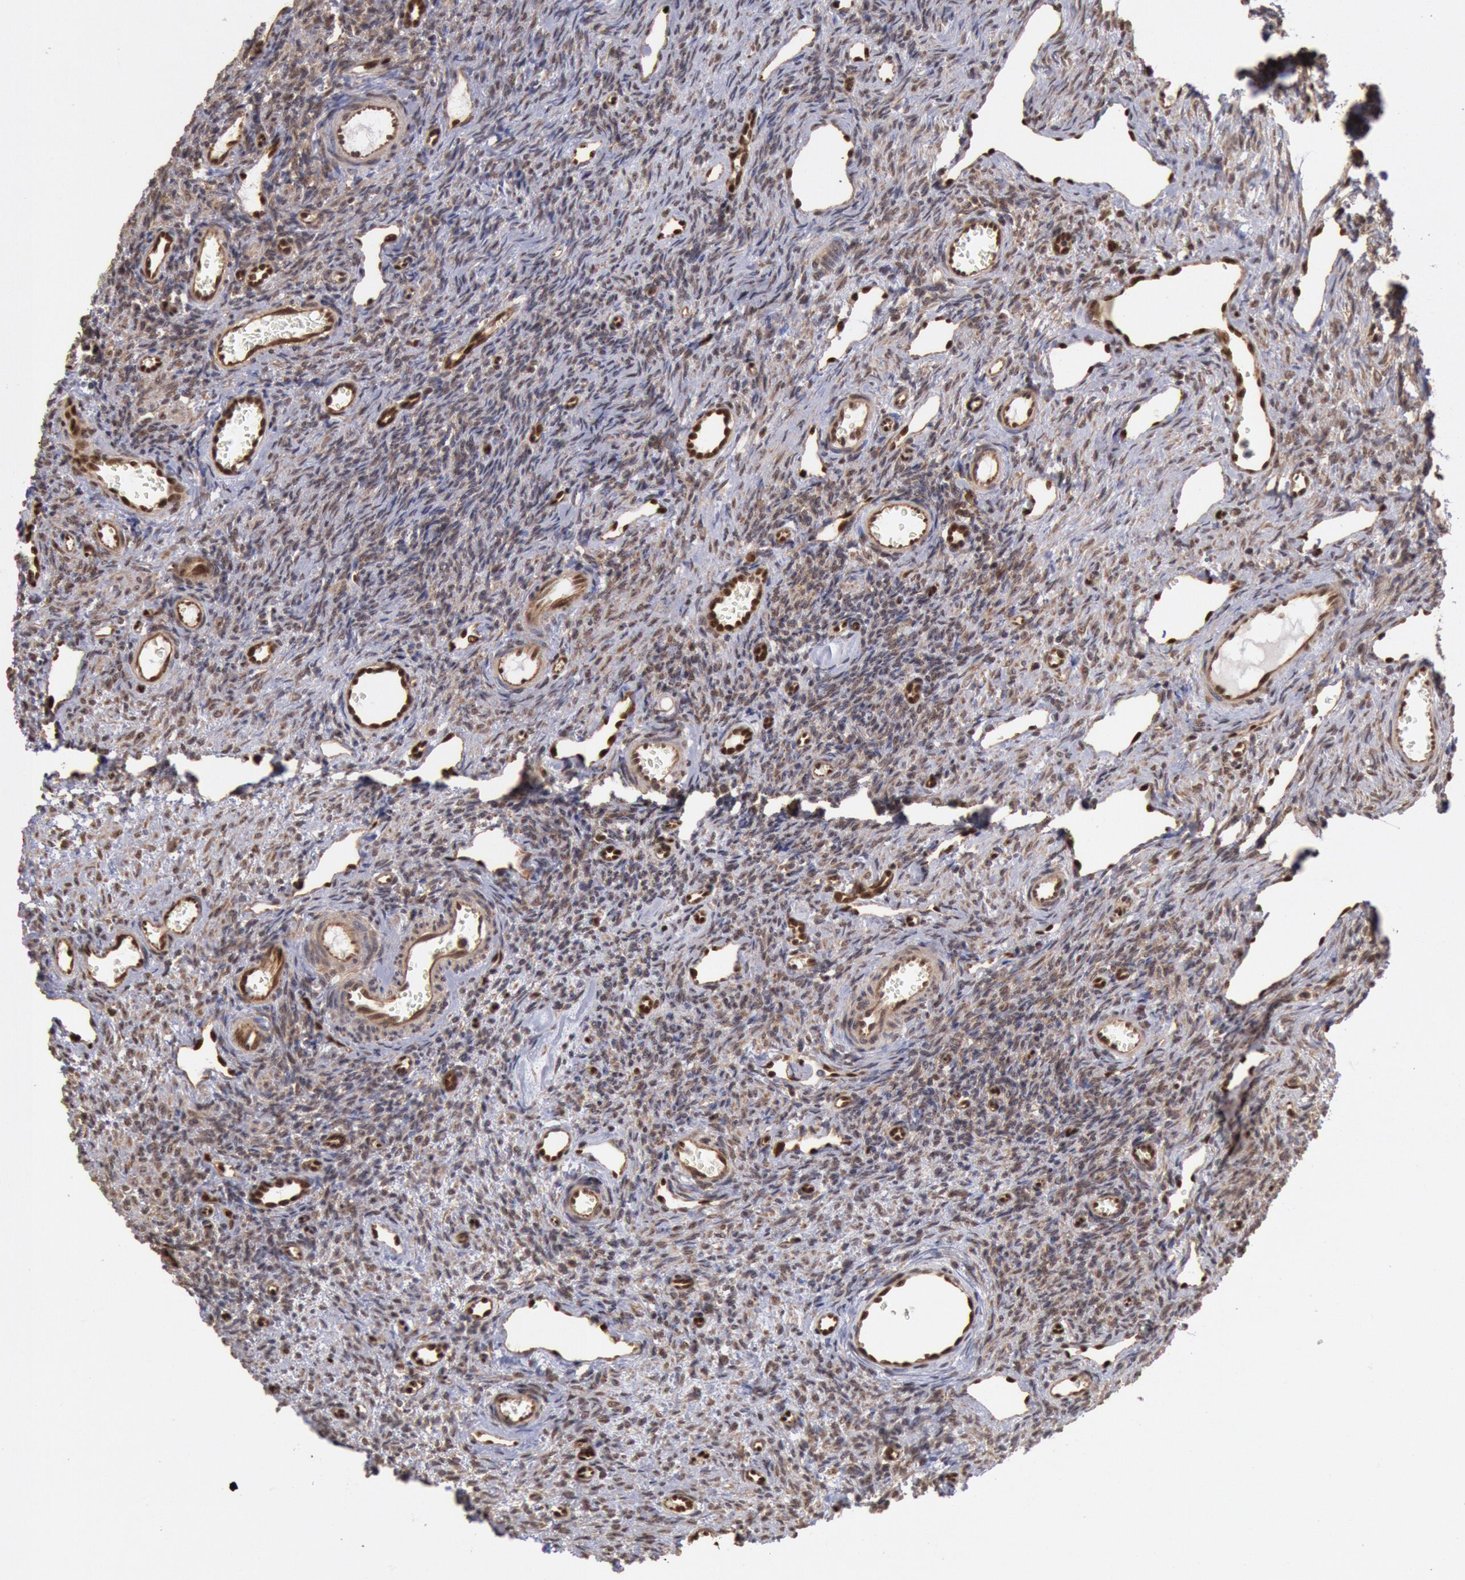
{"staining": {"intensity": "strong", "quantity": ">75%", "location": "cytoplasmic/membranous"}, "tissue": "ovary", "cell_type": "Follicle cells", "image_type": "normal", "snomed": [{"axis": "morphology", "description": "Normal tissue, NOS"}, {"axis": "topography", "description": "Ovary"}], "caption": "DAB immunohistochemical staining of unremarkable ovary reveals strong cytoplasmic/membranous protein positivity in about >75% of follicle cells.", "gene": "STX17", "patient": {"sex": "female", "age": 33}}